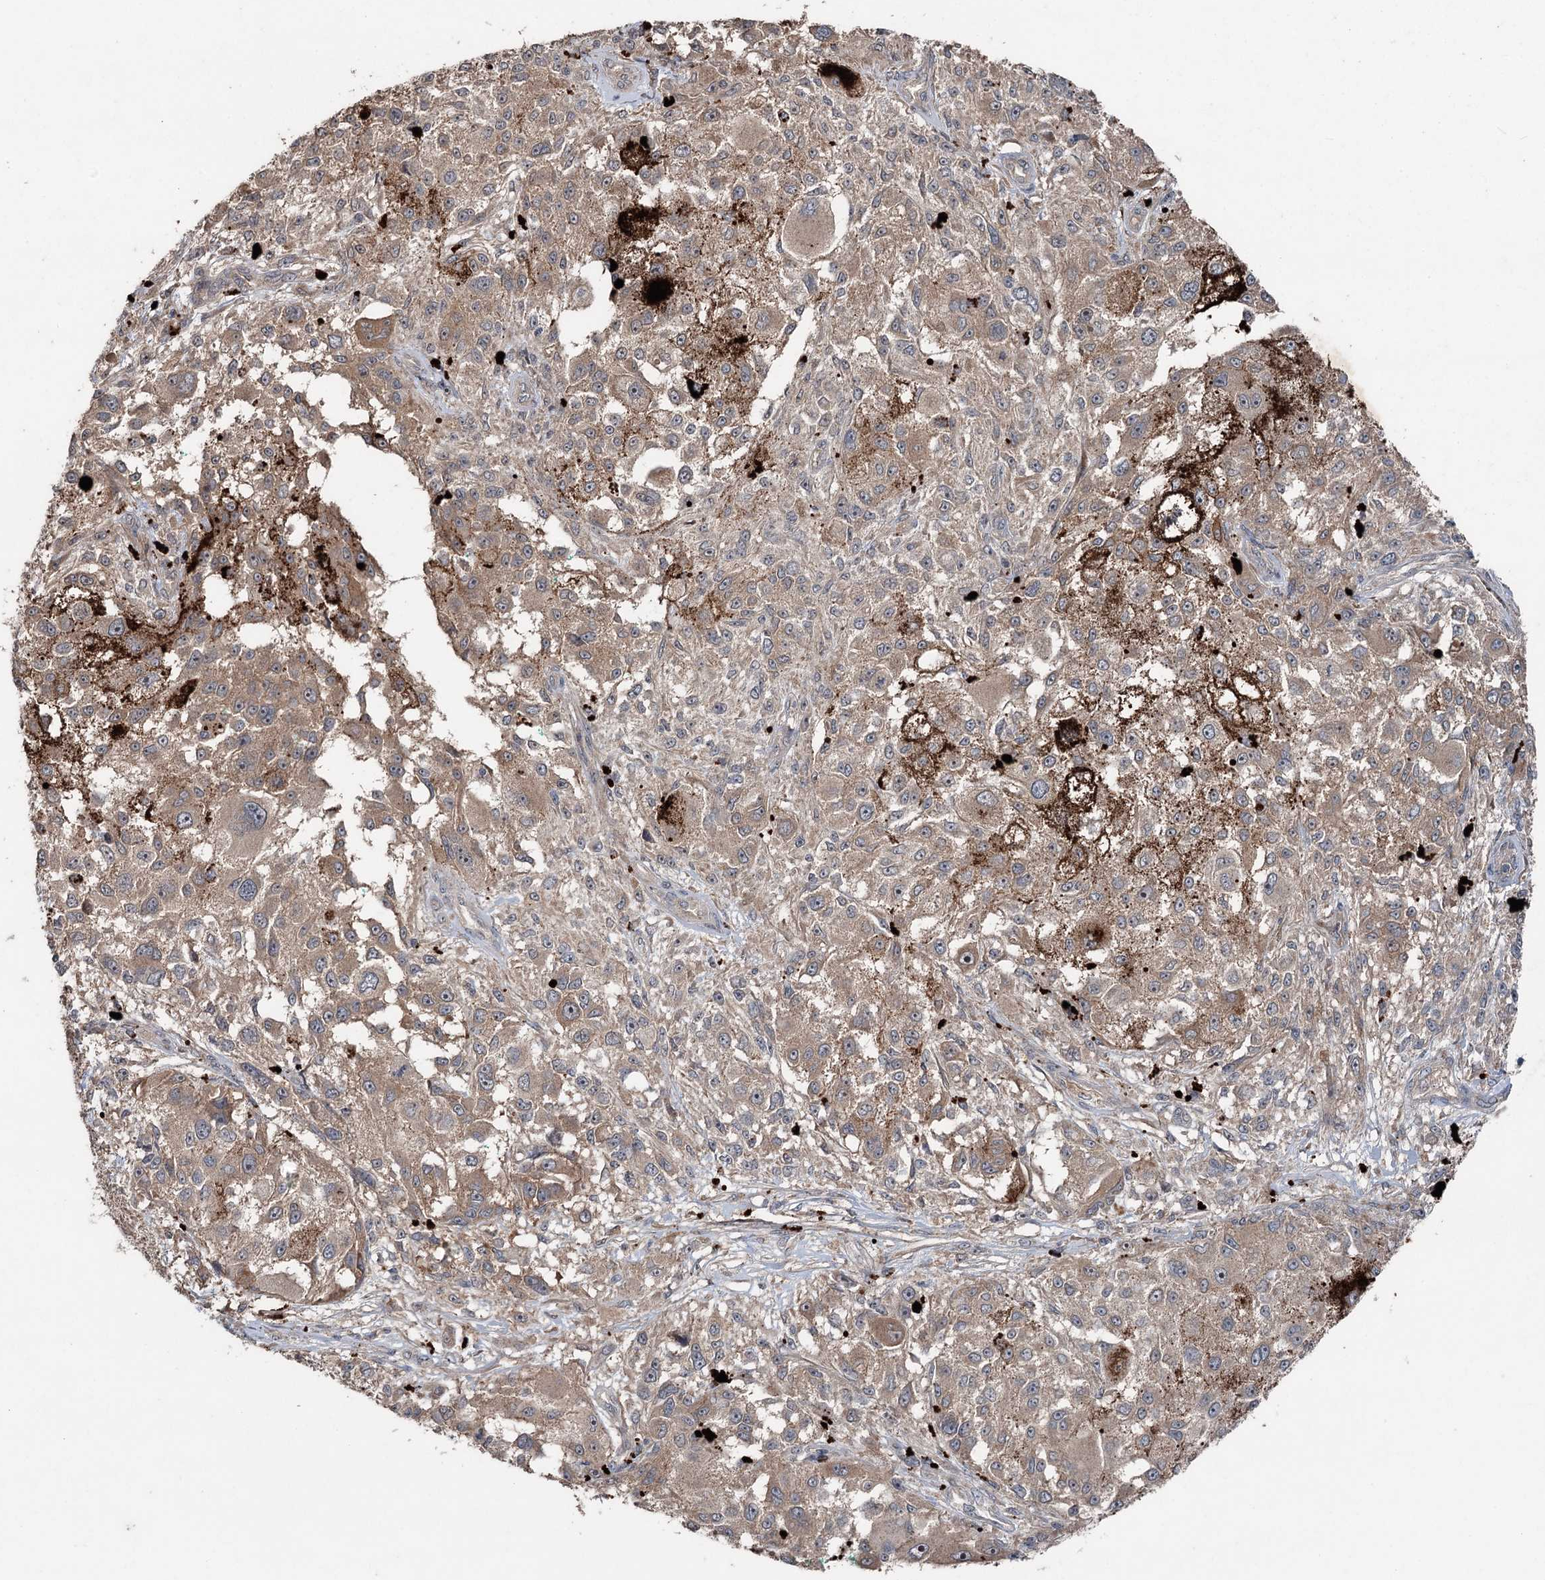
{"staining": {"intensity": "weak", "quantity": ">75%", "location": "cytoplasmic/membranous"}, "tissue": "melanoma", "cell_type": "Tumor cells", "image_type": "cancer", "snomed": [{"axis": "morphology", "description": "Necrosis, NOS"}, {"axis": "morphology", "description": "Malignant melanoma, NOS"}, {"axis": "topography", "description": "Skin"}], "caption": "A low amount of weak cytoplasmic/membranous expression is present in approximately >75% of tumor cells in melanoma tissue.", "gene": "MAPK8IP2", "patient": {"sex": "female", "age": 87}}